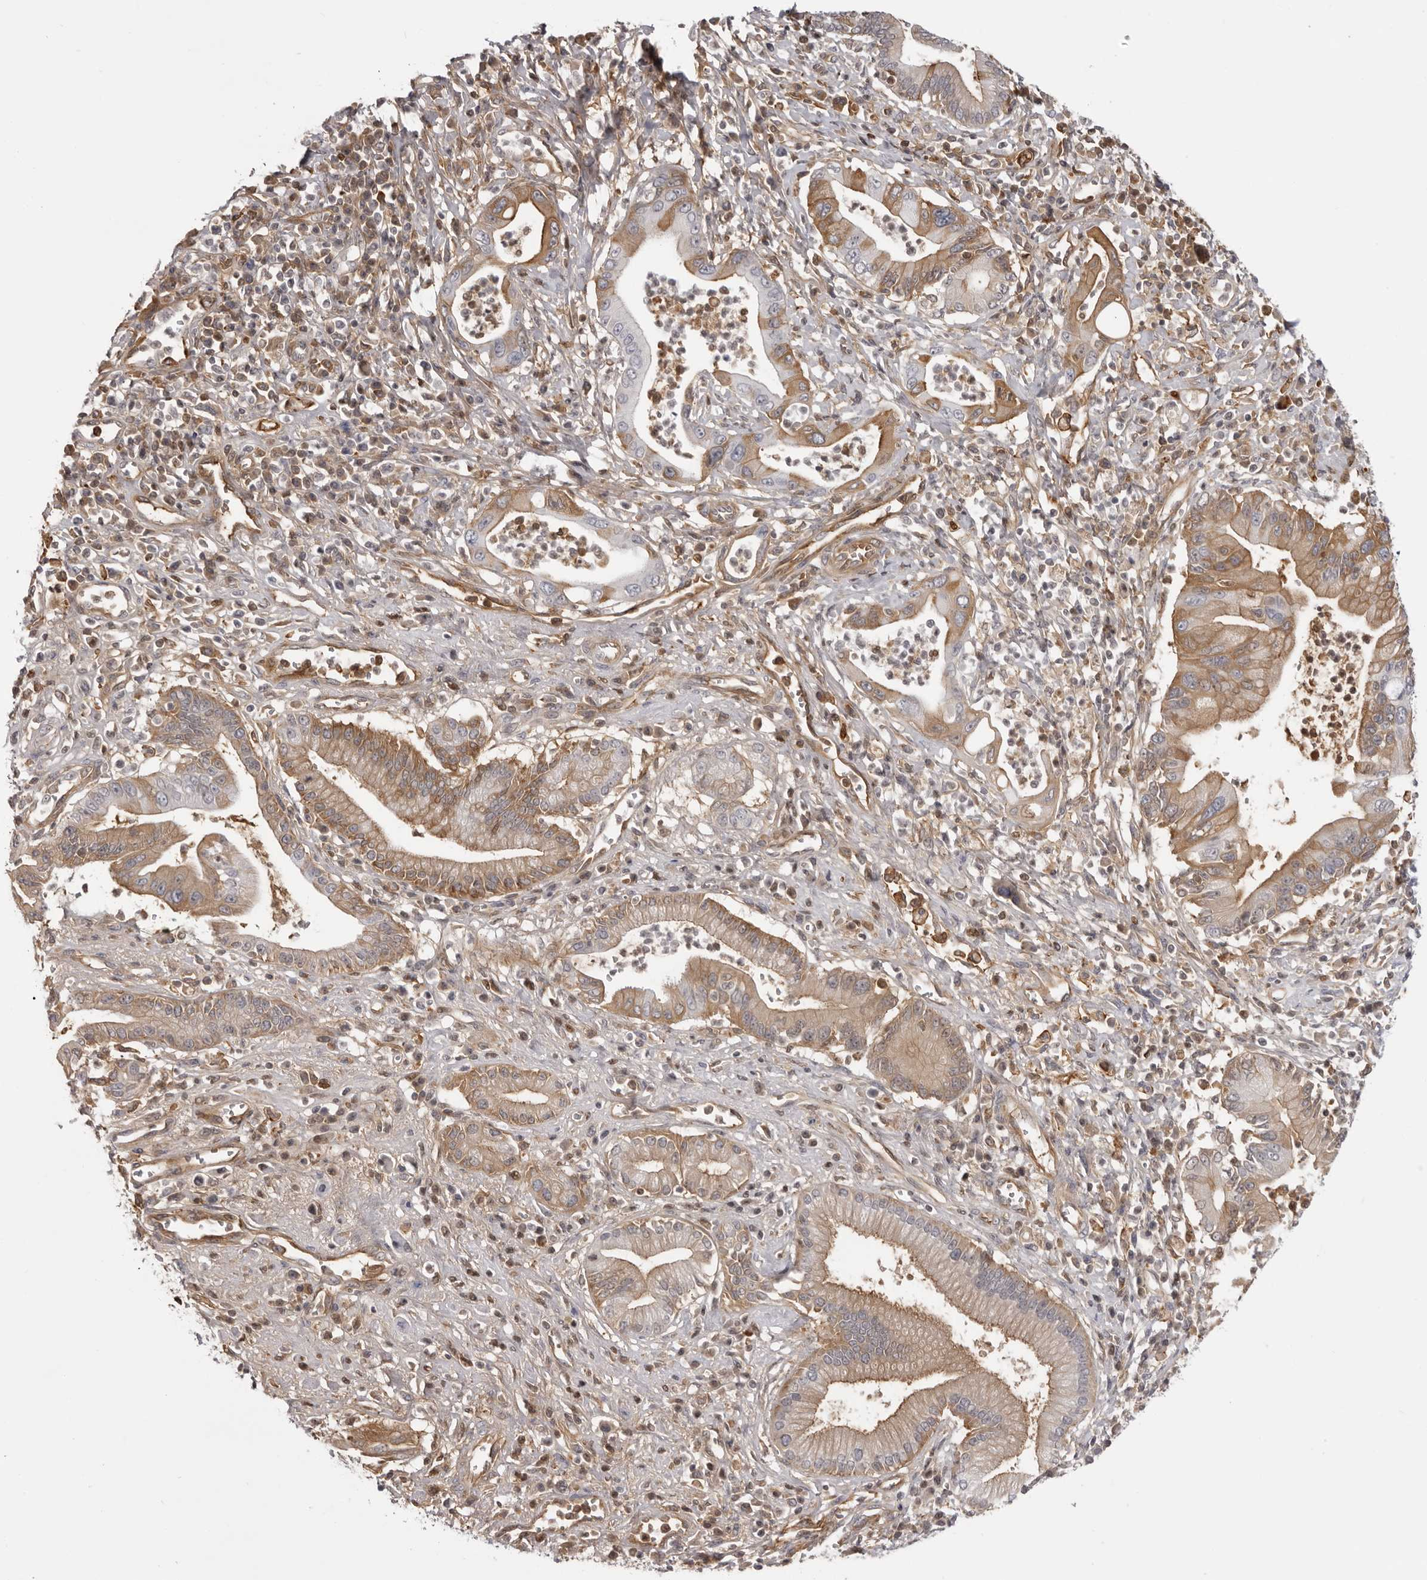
{"staining": {"intensity": "moderate", "quantity": "25%-75%", "location": "cytoplasmic/membranous"}, "tissue": "pancreatic cancer", "cell_type": "Tumor cells", "image_type": "cancer", "snomed": [{"axis": "morphology", "description": "Adenocarcinoma, NOS"}, {"axis": "topography", "description": "Pancreas"}], "caption": "An immunohistochemistry (IHC) histopathology image of tumor tissue is shown. Protein staining in brown highlights moderate cytoplasmic/membranous positivity in pancreatic adenocarcinoma within tumor cells.", "gene": "PLEKHF2", "patient": {"sex": "male", "age": 78}}